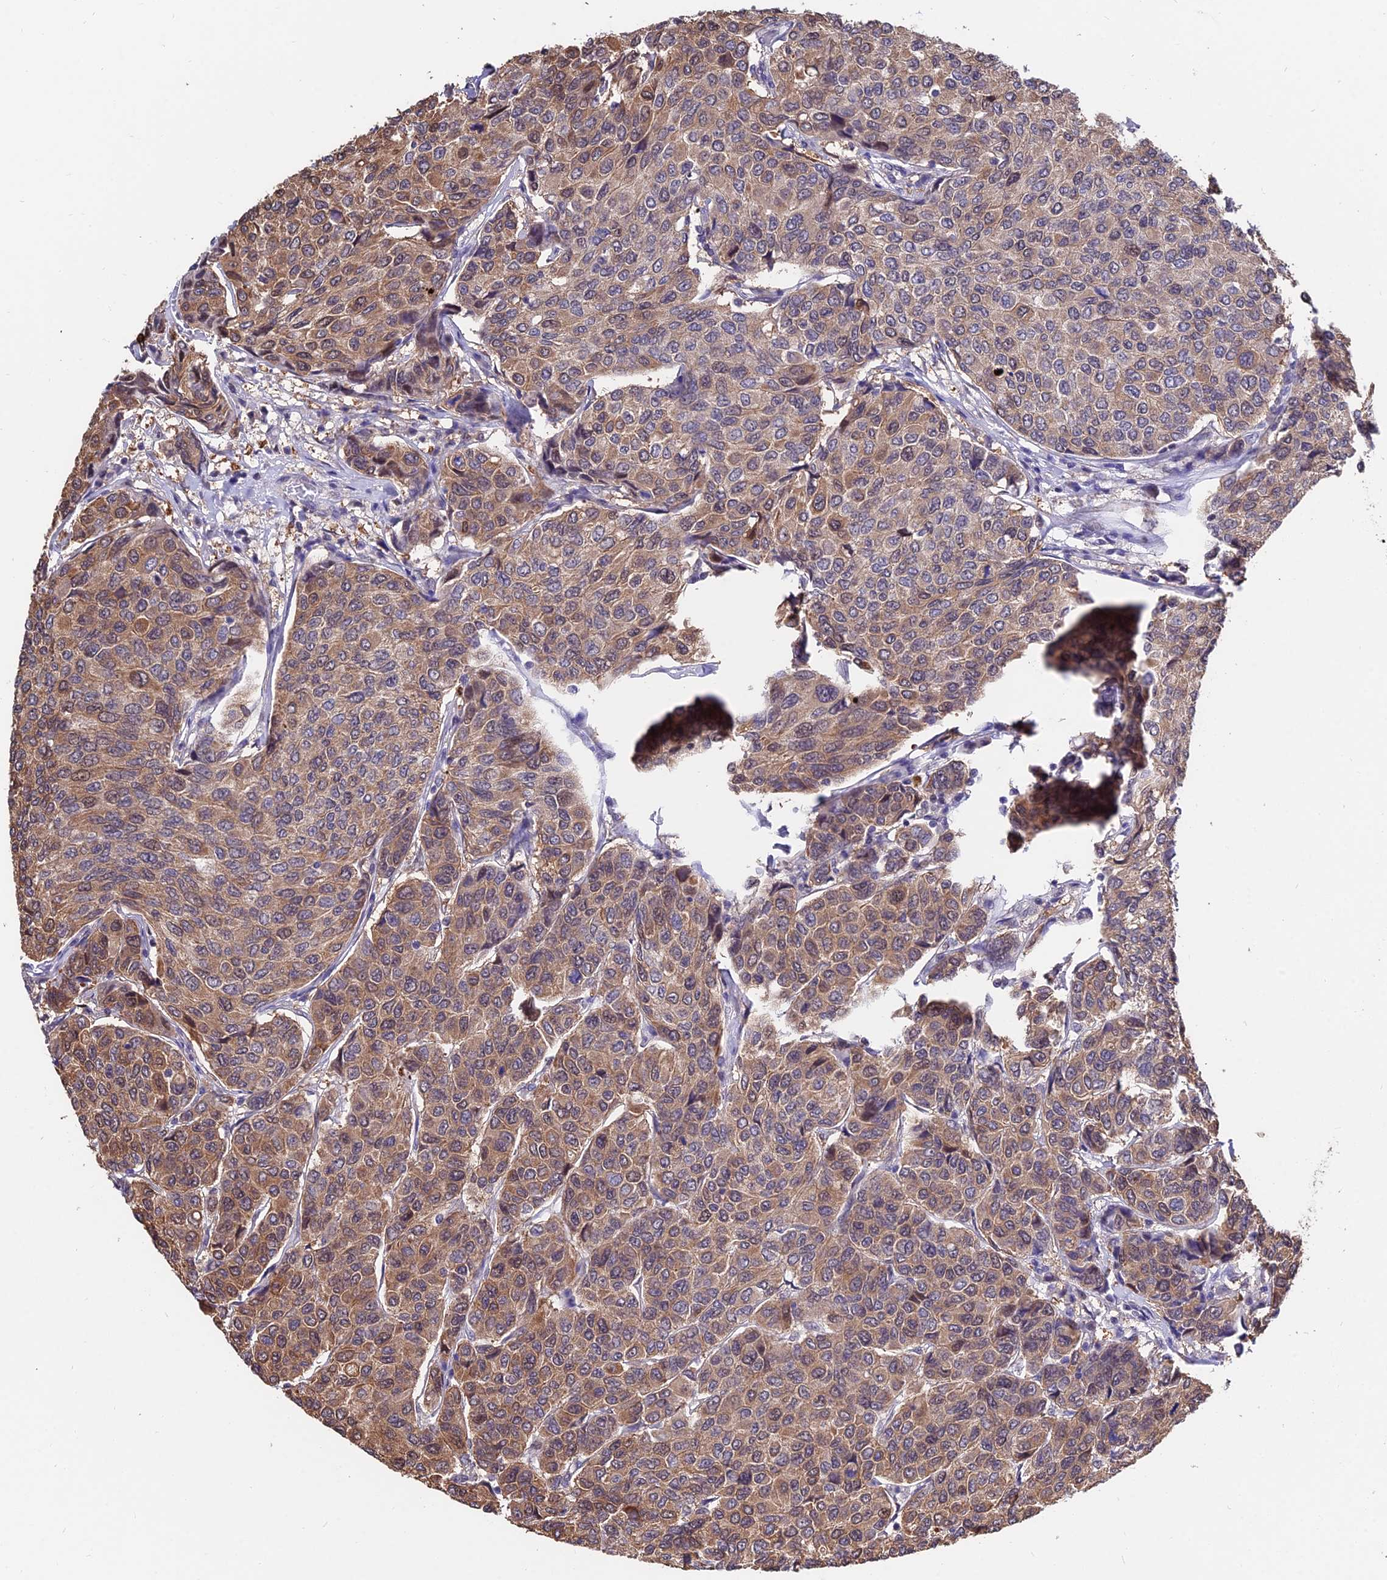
{"staining": {"intensity": "moderate", "quantity": ">75%", "location": "cytoplasmic/membranous,nuclear"}, "tissue": "breast cancer", "cell_type": "Tumor cells", "image_type": "cancer", "snomed": [{"axis": "morphology", "description": "Duct carcinoma"}, {"axis": "topography", "description": "Breast"}], "caption": "This is an image of immunohistochemistry (IHC) staining of breast cancer, which shows moderate expression in the cytoplasmic/membranous and nuclear of tumor cells.", "gene": "INPP4A", "patient": {"sex": "female", "age": 55}}